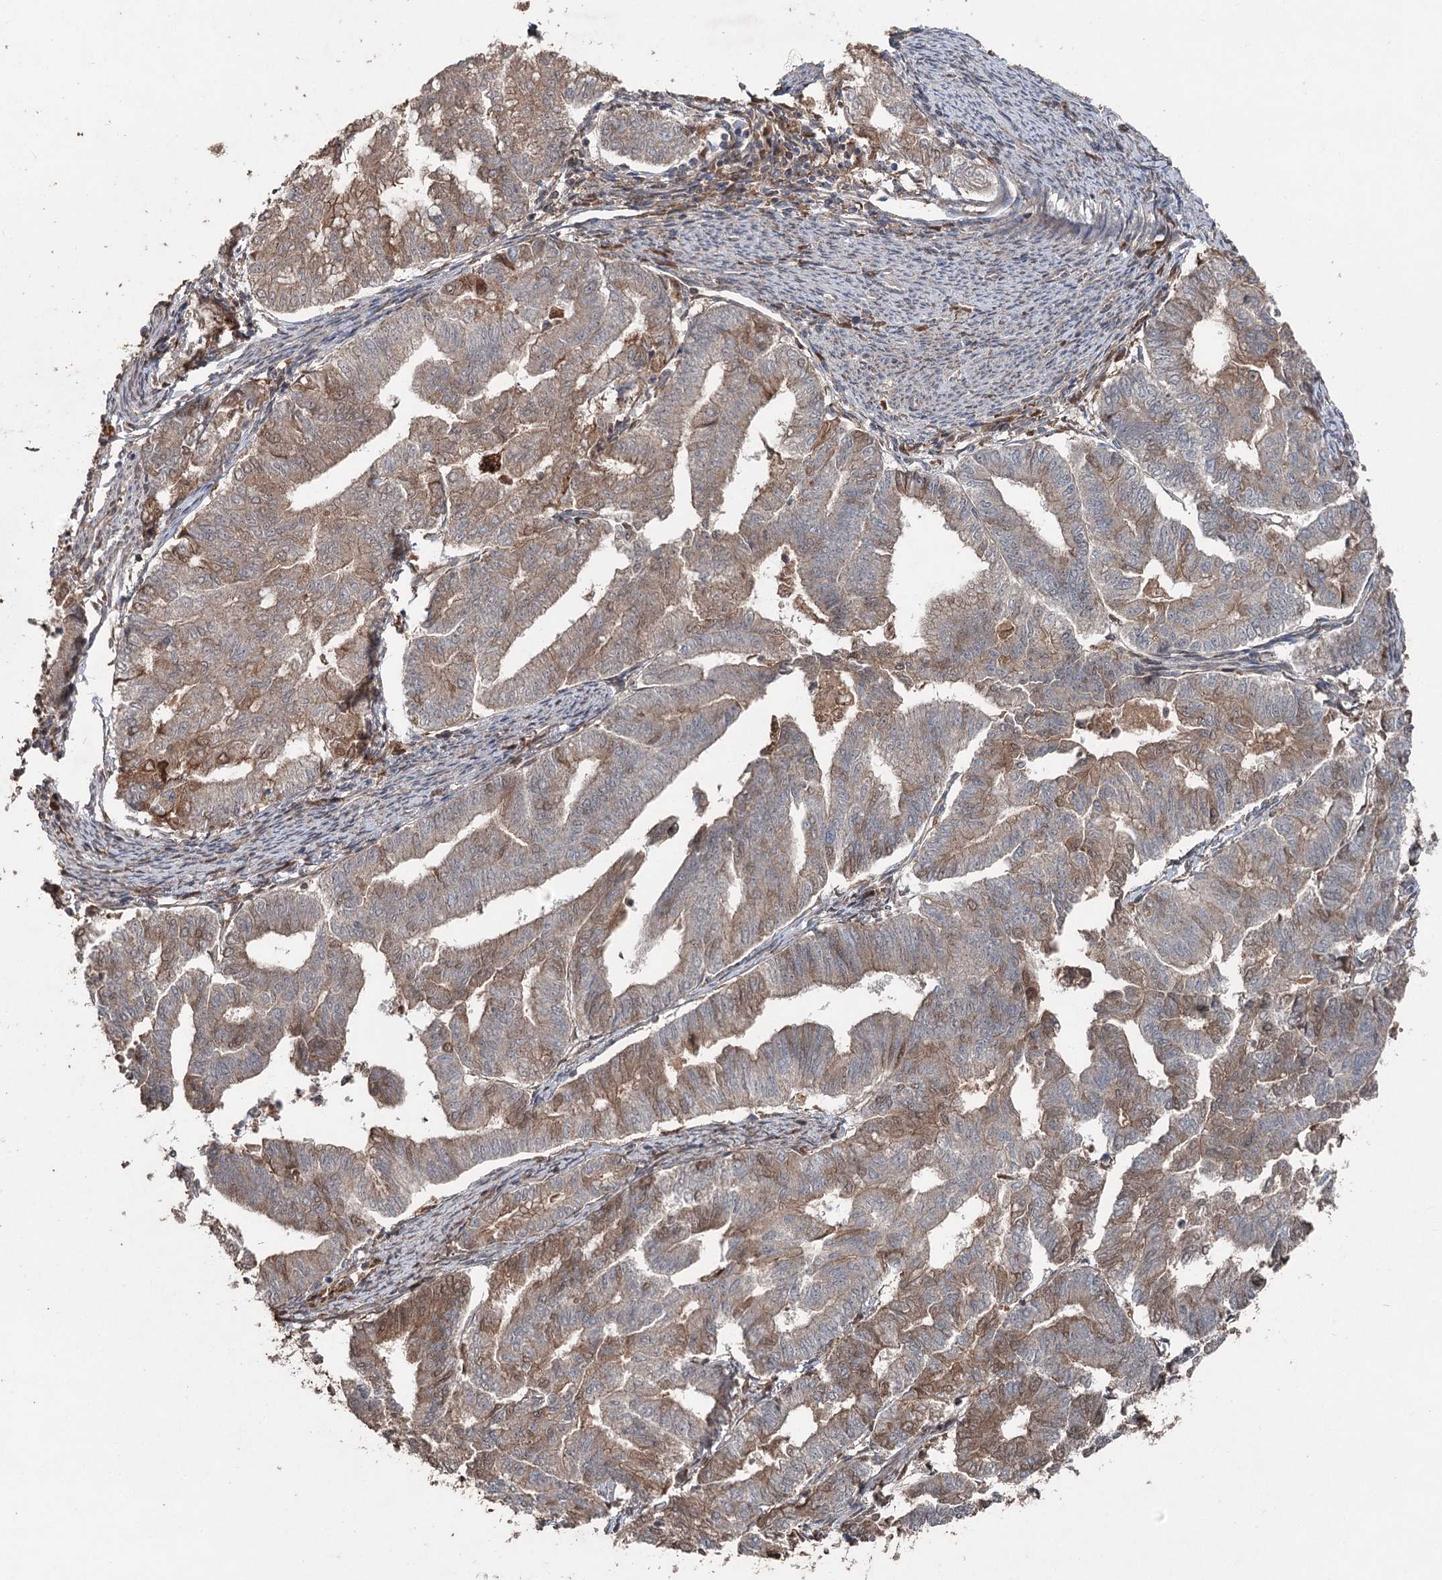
{"staining": {"intensity": "moderate", "quantity": ">75%", "location": "cytoplasmic/membranous"}, "tissue": "endometrial cancer", "cell_type": "Tumor cells", "image_type": "cancer", "snomed": [{"axis": "morphology", "description": "Adenocarcinoma, NOS"}, {"axis": "topography", "description": "Endometrium"}], "caption": "Endometrial cancer (adenocarcinoma) stained with a brown dye reveals moderate cytoplasmic/membranous positive positivity in about >75% of tumor cells.", "gene": "MAPK8IP2", "patient": {"sex": "female", "age": 79}}